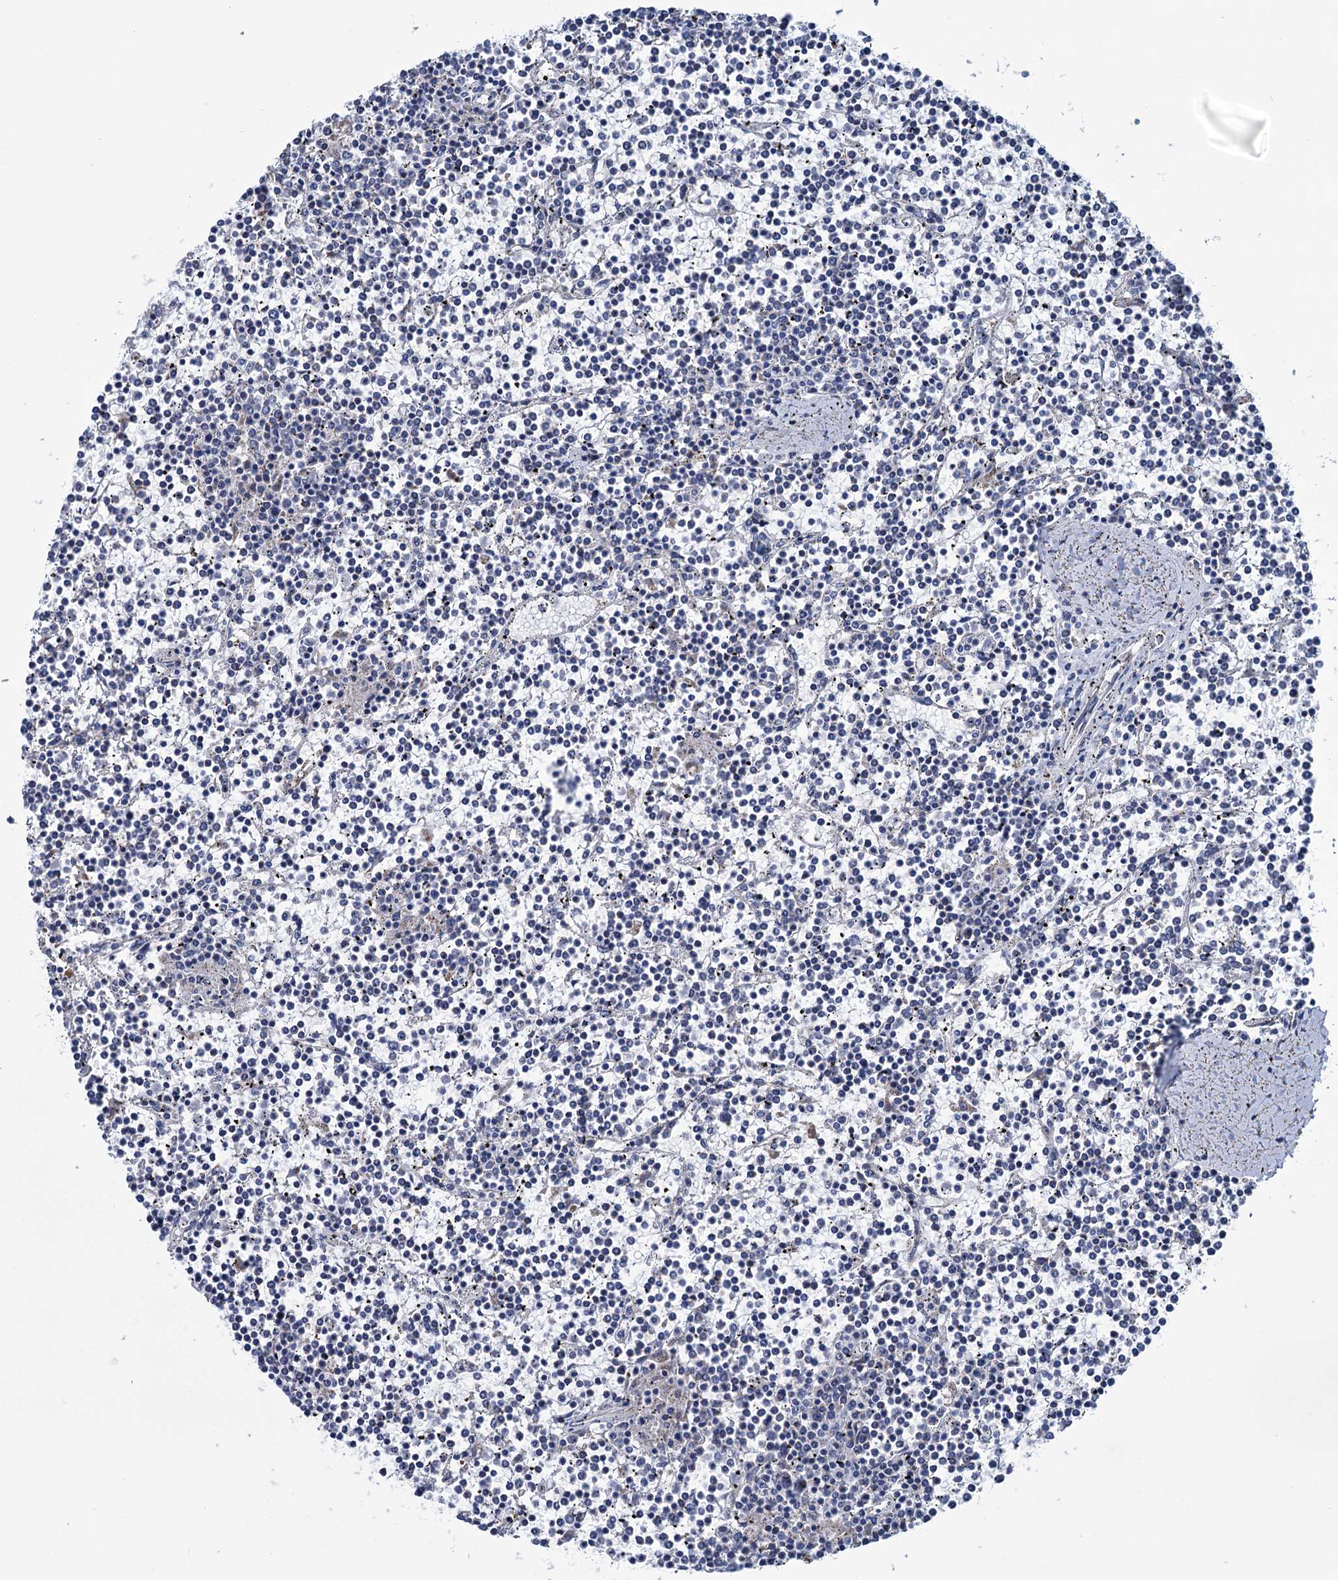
{"staining": {"intensity": "negative", "quantity": "none", "location": "none"}, "tissue": "lymphoma", "cell_type": "Tumor cells", "image_type": "cancer", "snomed": [{"axis": "morphology", "description": "Malignant lymphoma, non-Hodgkin's type, Low grade"}, {"axis": "topography", "description": "Spleen"}], "caption": "Immunohistochemistry of low-grade malignant lymphoma, non-Hodgkin's type shows no staining in tumor cells.", "gene": "EYA4", "patient": {"sex": "female", "age": 19}}